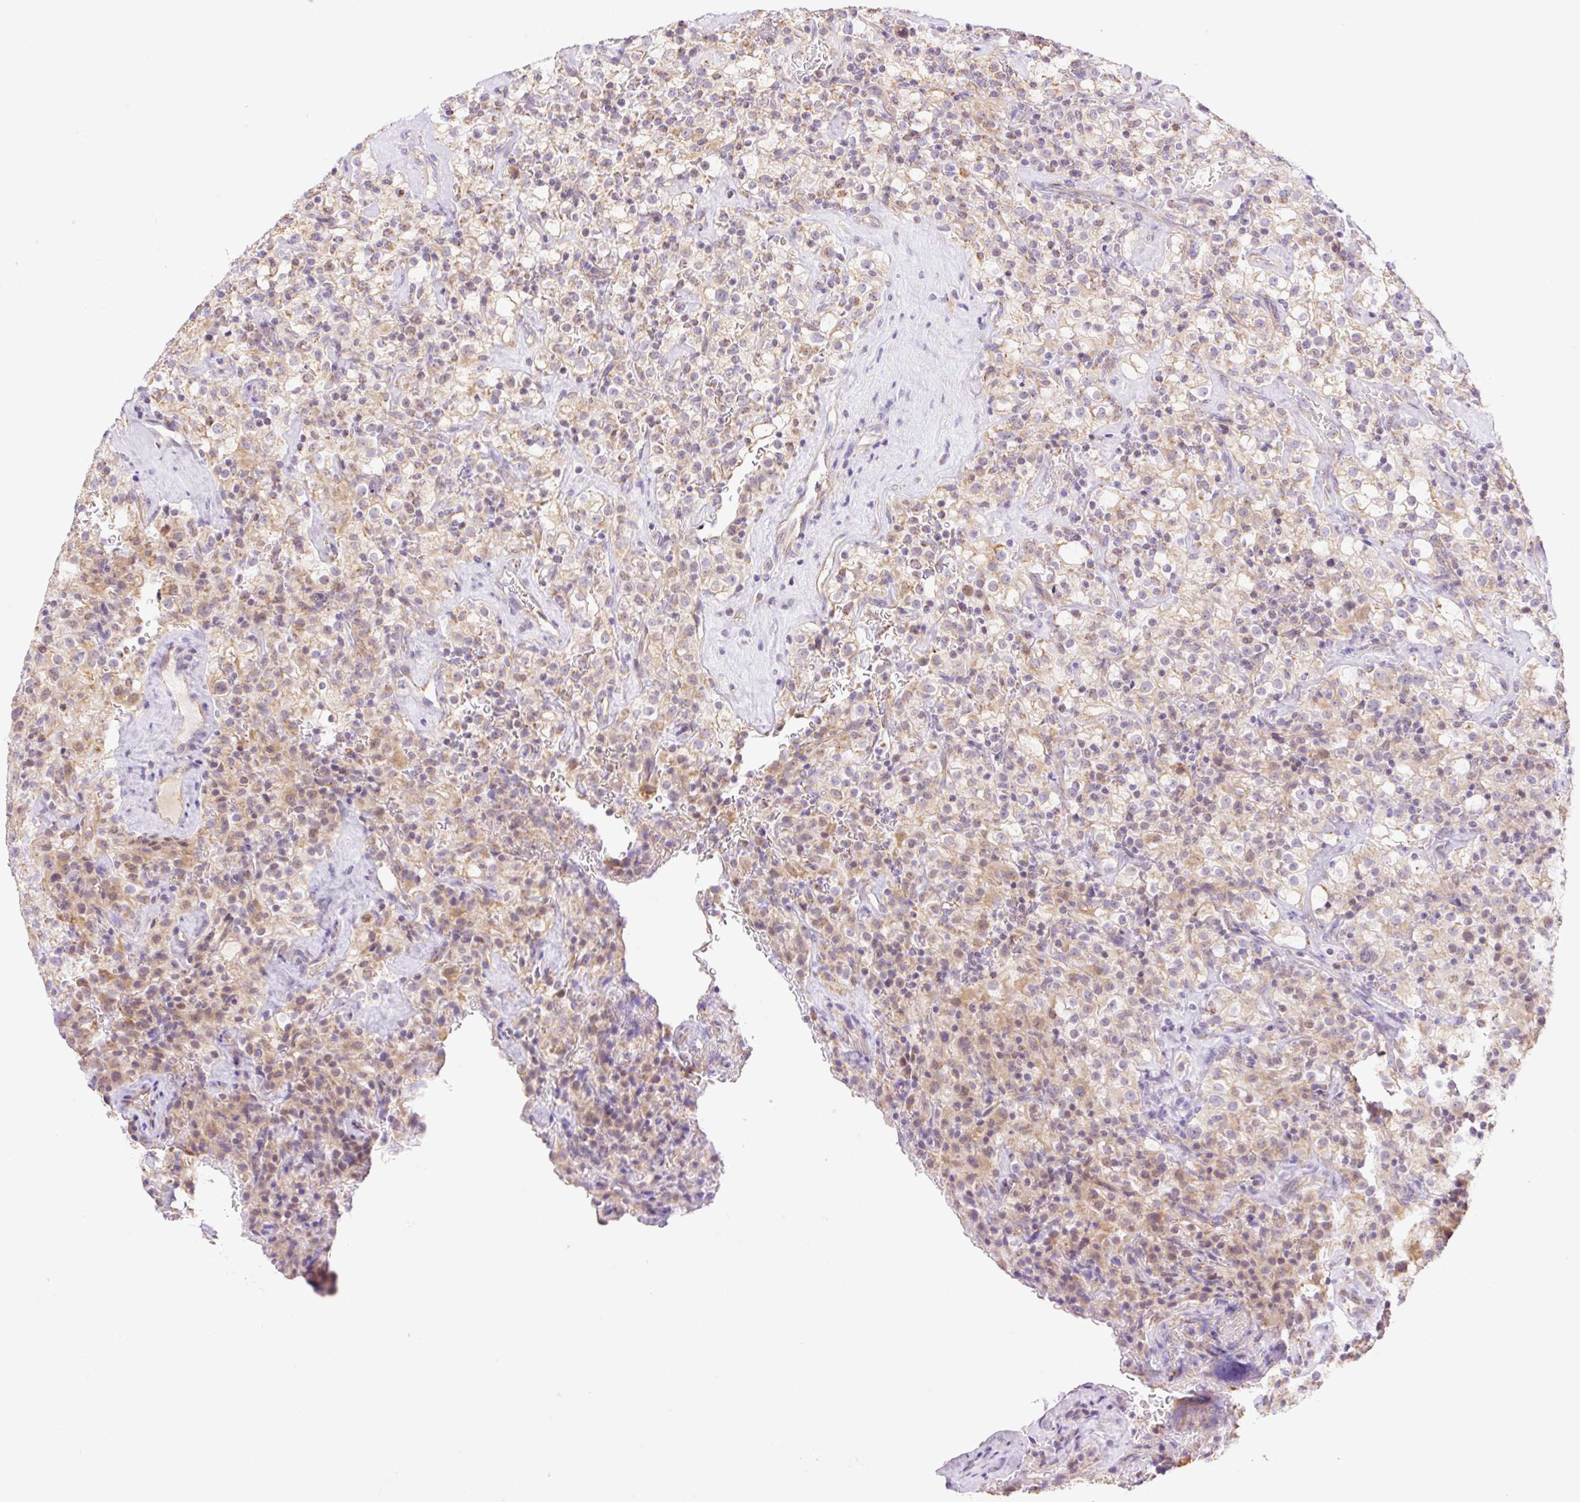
{"staining": {"intensity": "moderate", "quantity": "25%-75%", "location": "cytoplasmic/membranous"}, "tissue": "renal cancer", "cell_type": "Tumor cells", "image_type": "cancer", "snomed": [{"axis": "morphology", "description": "Adenocarcinoma, NOS"}, {"axis": "topography", "description": "Kidney"}], "caption": "Brown immunohistochemical staining in human renal cancer (adenocarcinoma) displays moderate cytoplasmic/membranous expression in approximately 25%-75% of tumor cells.", "gene": "ESAM", "patient": {"sex": "female", "age": 74}}